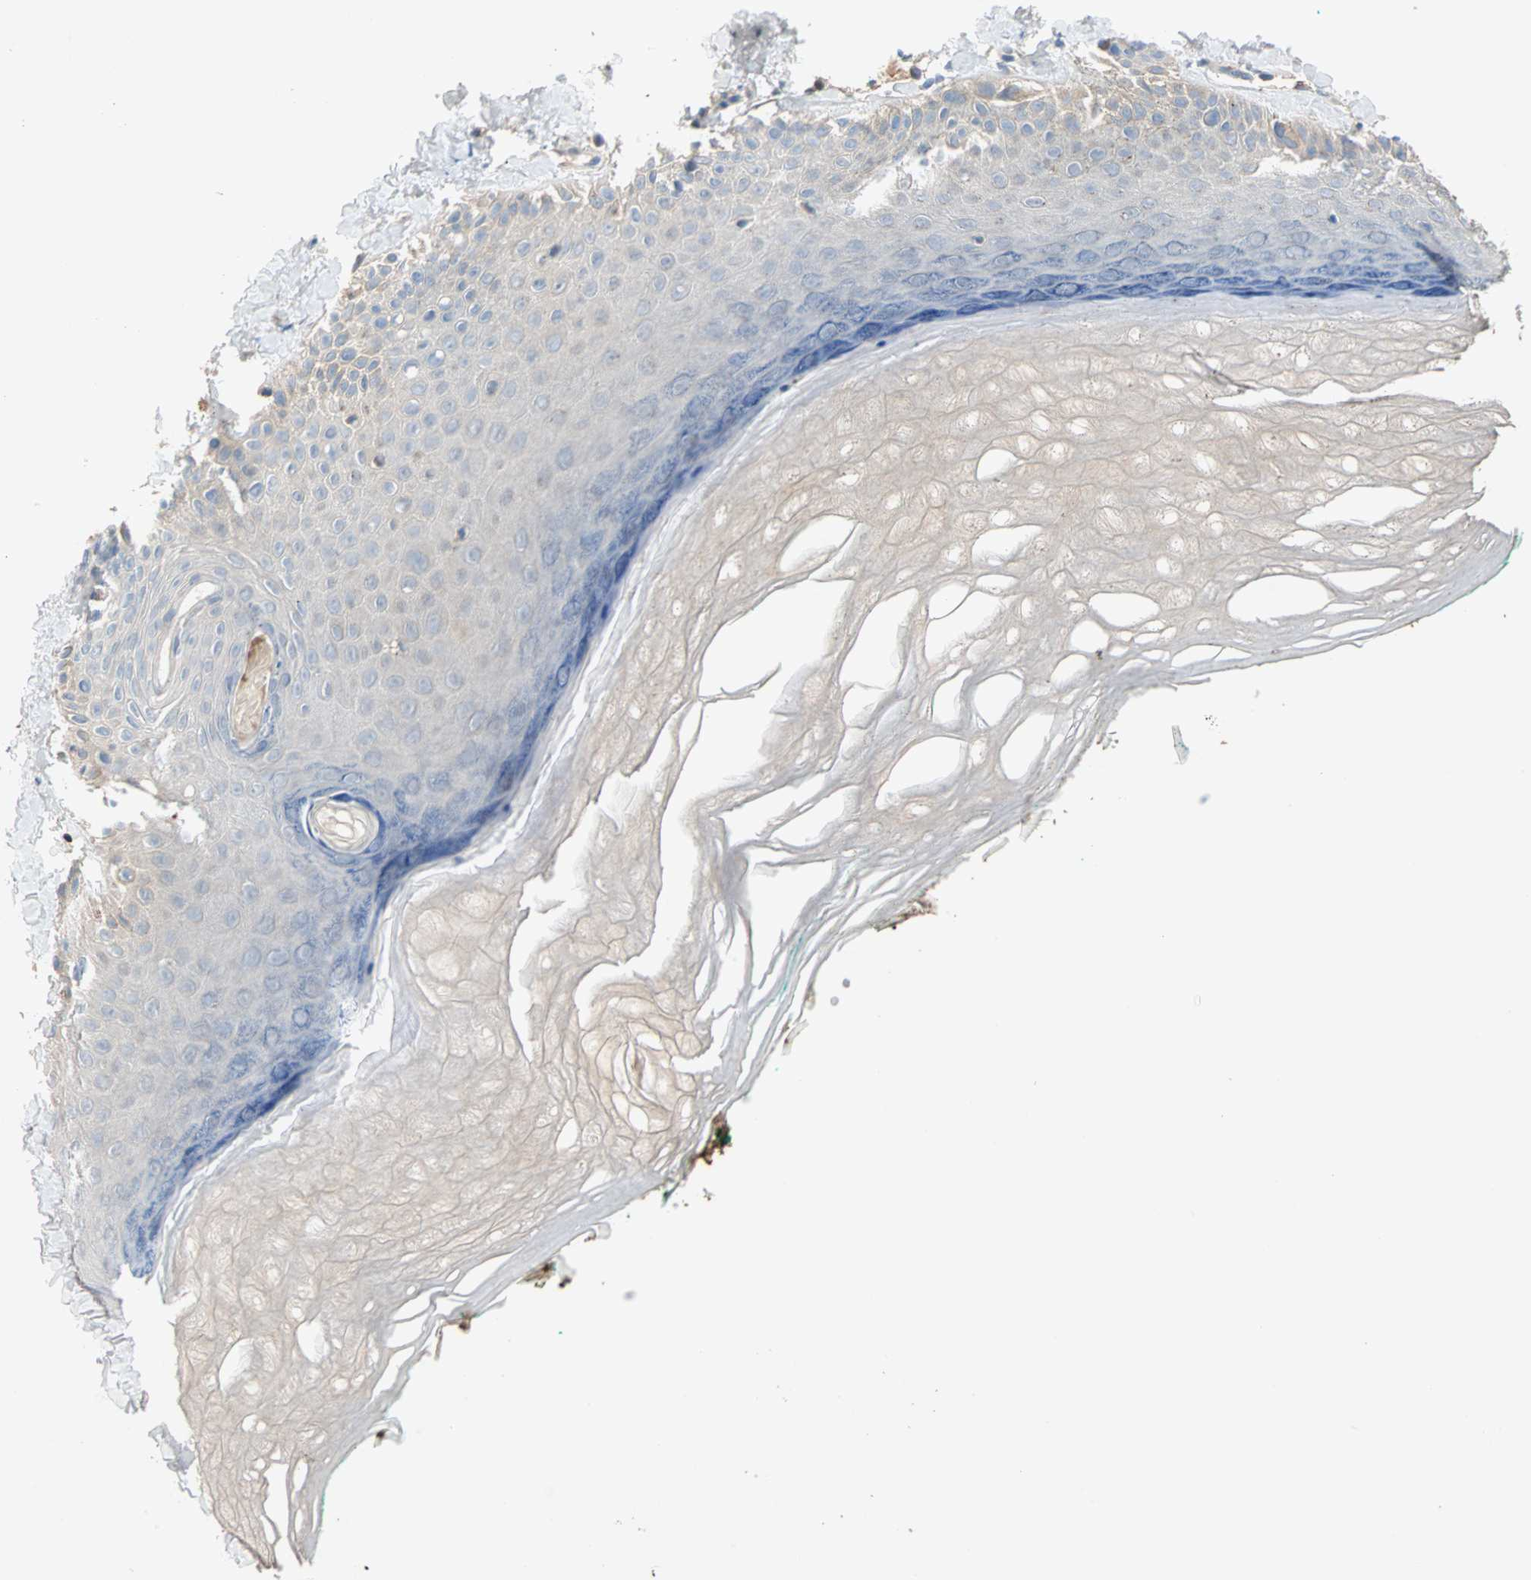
{"staining": {"intensity": "negative", "quantity": "none", "location": "none"}, "tissue": "skin", "cell_type": "Fibroblasts", "image_type": "normal", "snomed": [{"axis": "morphology", "description": "Normal tissue, NOS"}, {"axis": "topography", "description": "Skin"}], "caption": "Unremarkable skin was stained to show a protein in brown. There is no significant expression in fibroblasts. (Brightfield microscopy of DAB (3,3'-diaminobenzidine) immunohistochemistry (IHC) at high magnification).", "gene": "MAP4K1", "patient": {"sex": "male", "age": 26}}